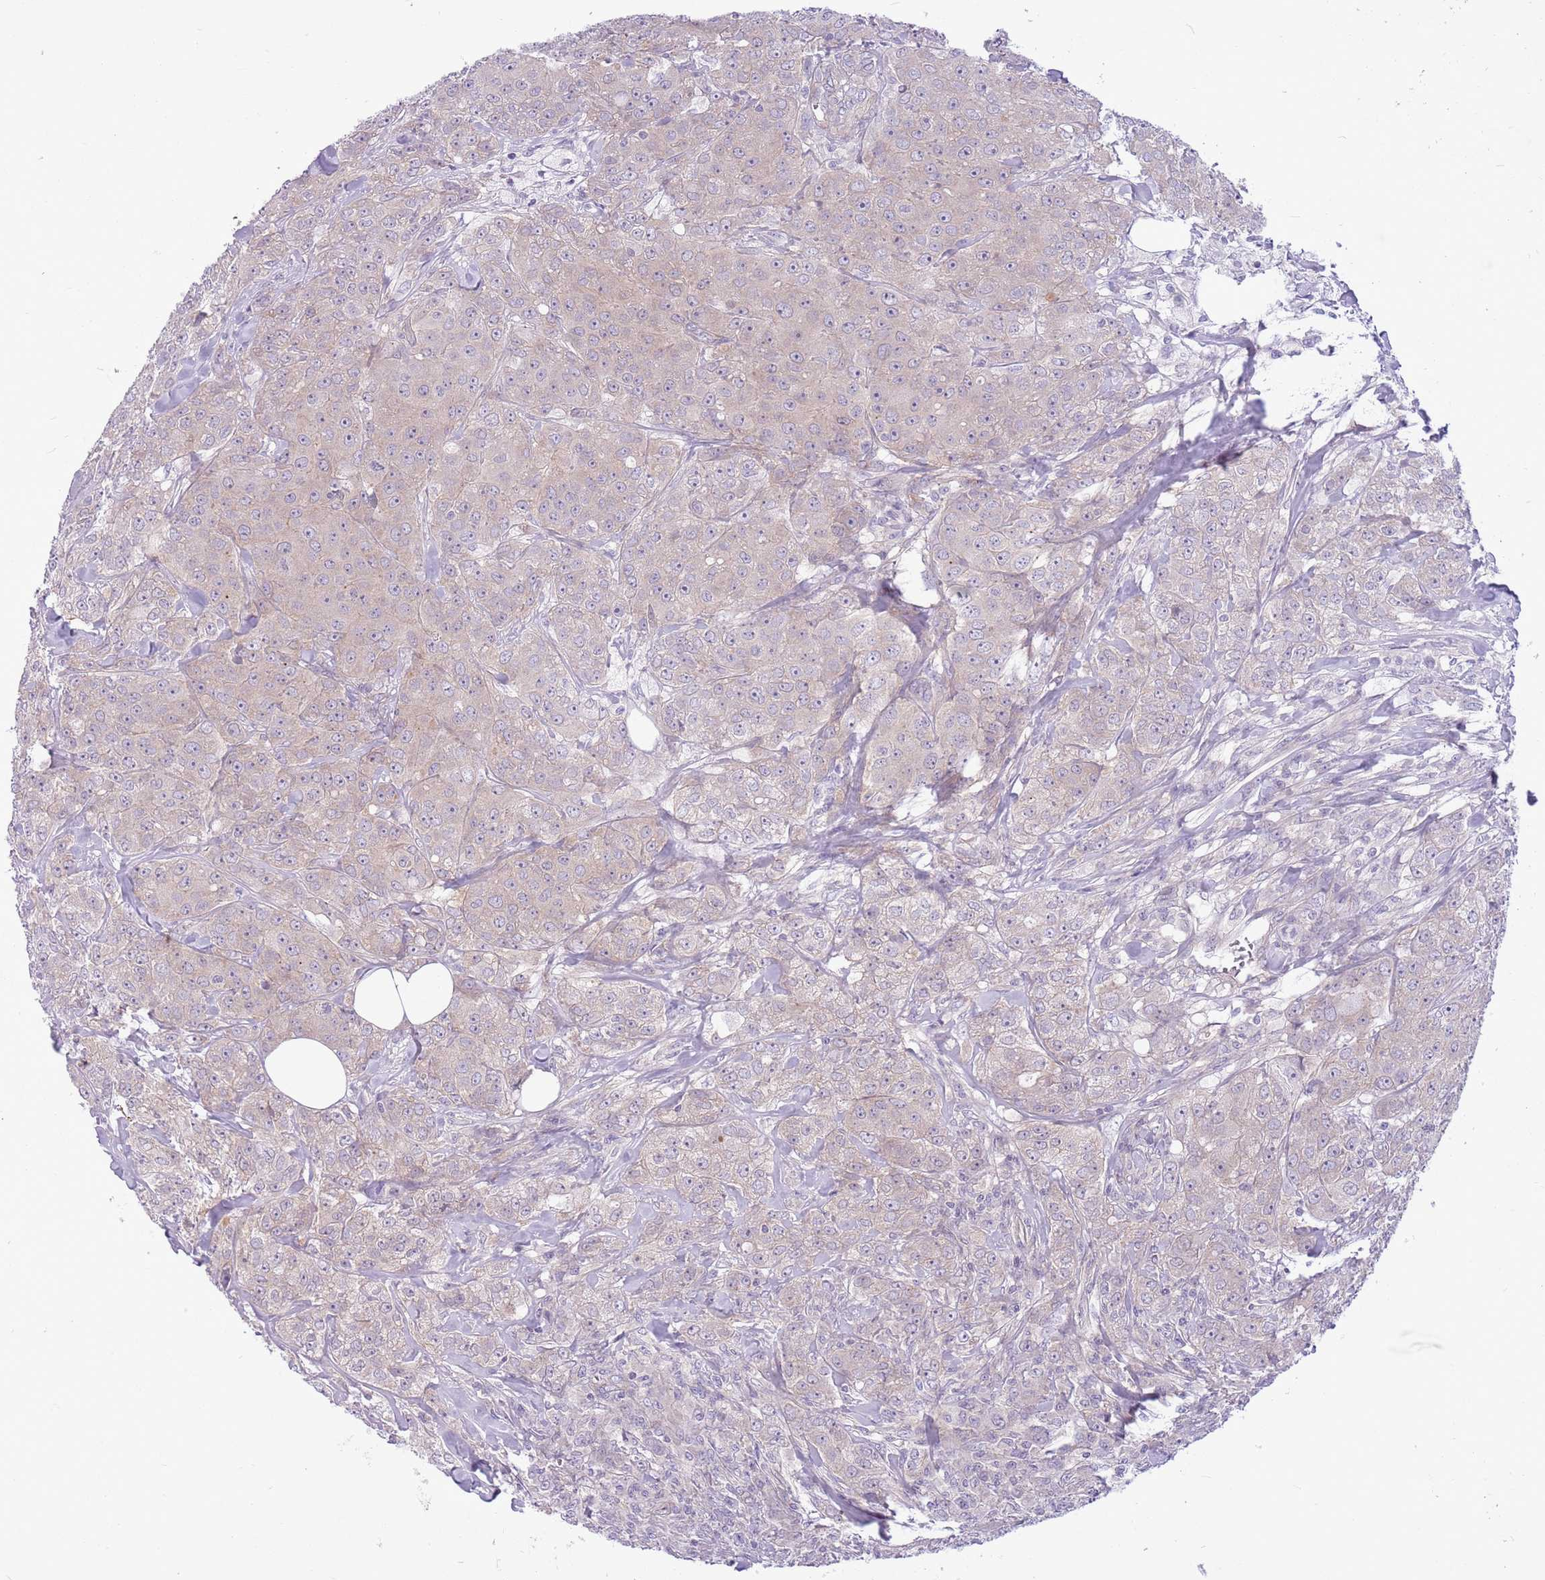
{"staining": {"intensity": "weak", "quantity": "<25%", "location": "cytoplasmic/membranous"}, "tissue": "breast cancer", "cell_type": "Tumor cells", "image_type": "cancer", "snomed": [{"axis": "morphology", "description": "Duct carcinoma"}, {"axis": "topography", "description": "Breast"}], "caption": "Immunohistochemistry micrograph of human infiltrating ductal carcinoma (breast) stained for a protein (brown), which reveals no positivity in tumor cells.", "gene": "PARP8", "patient": {"sex": "female", "age": 43}}